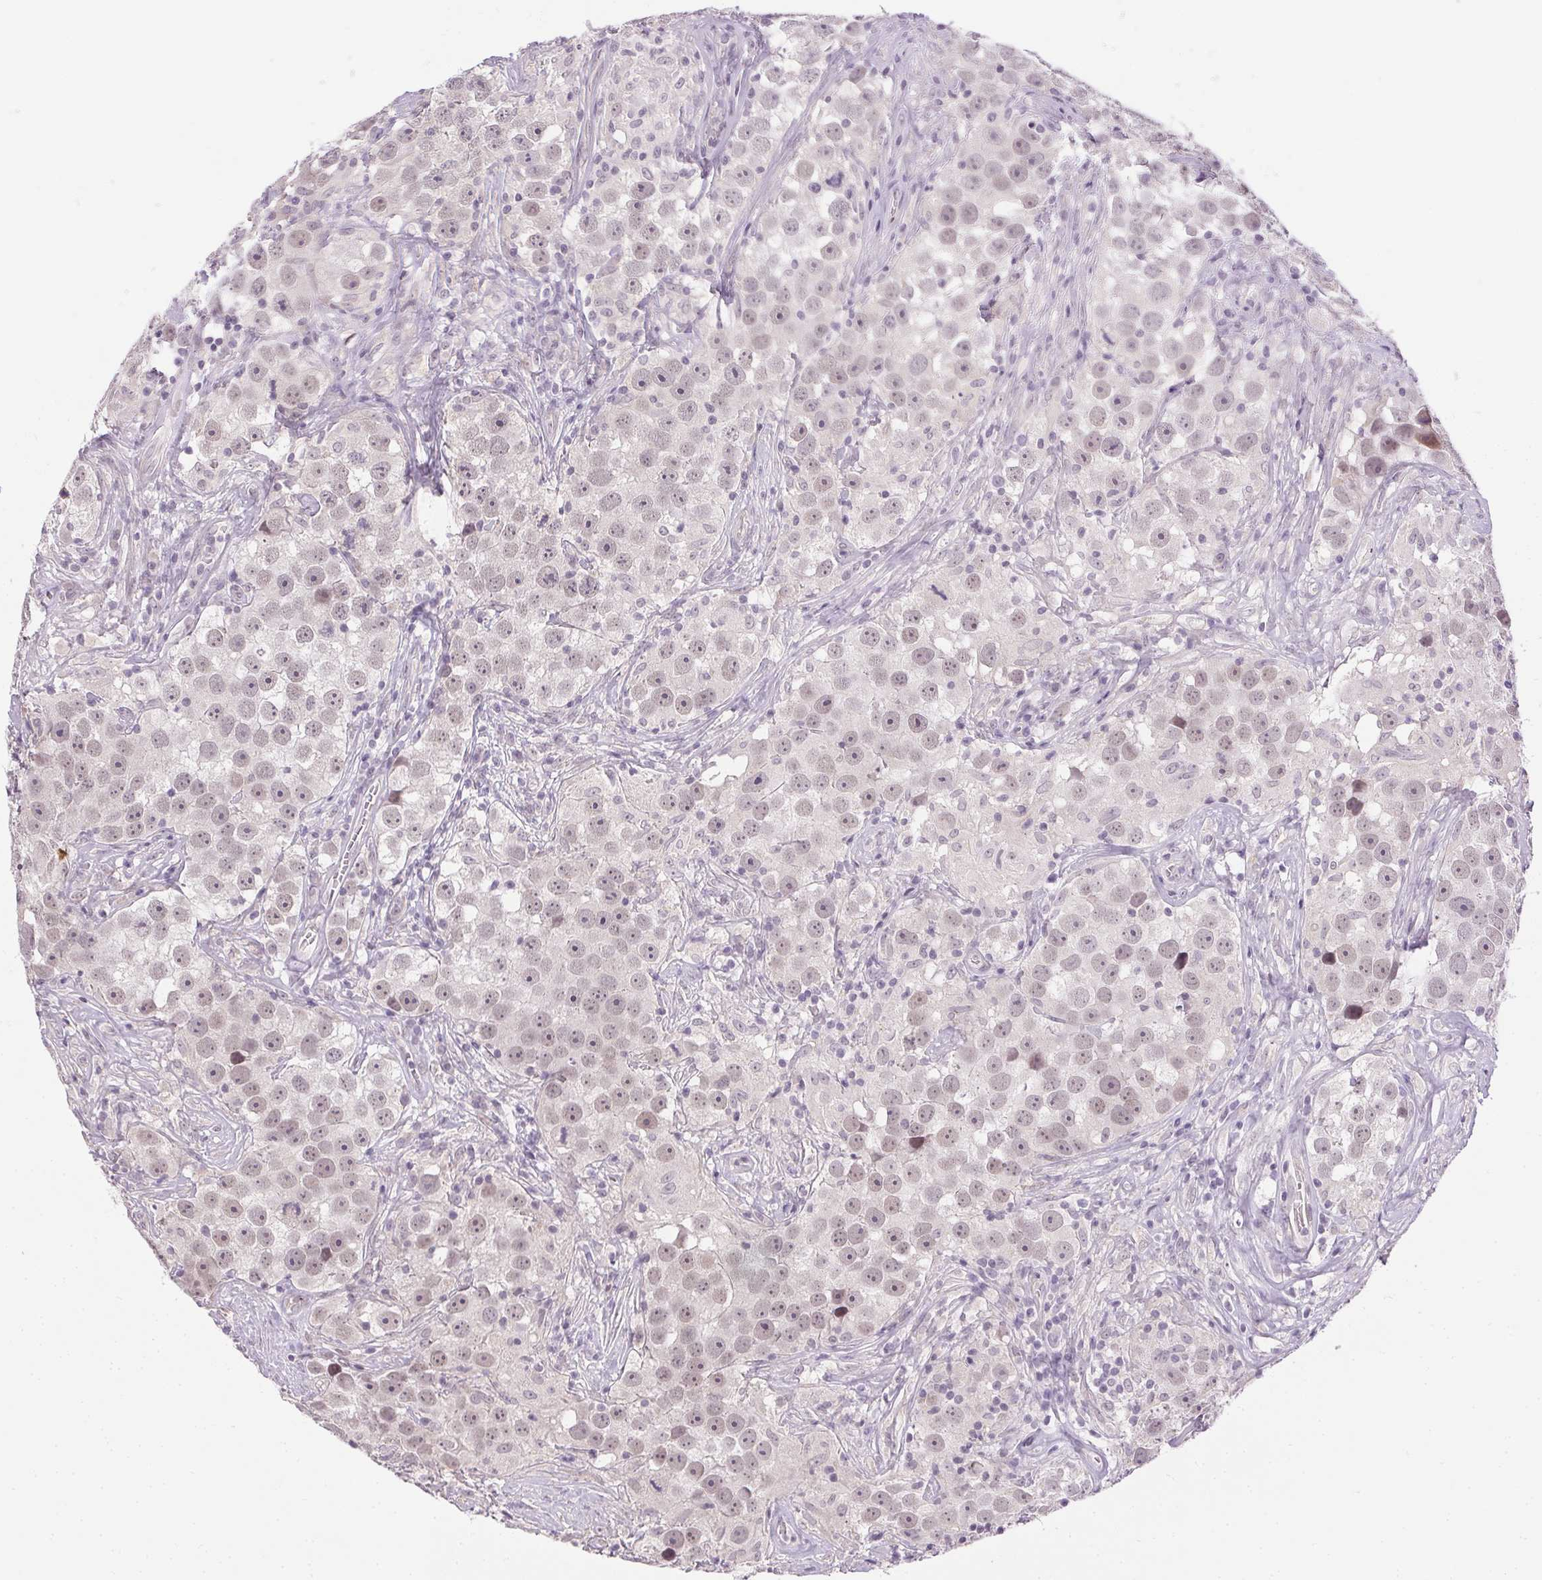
{"staining": {"intensity": "weak", "quantity": "25%-75%", "location": "nuclear"}, "tissue": "testis cancer", "cell_type": "Tumor cells", "image_type": "cancer", "snomed": [{"axis": "morphology", "description": "Seminoma, NOS"}, {"axis": "topography", "description": "Testis"}], "caption": "Weak nuclear staining is identified in approximately 25%-75% of tumor cells in seminoma (testis).", "gene": "FAM168A", "patient": {"sex": "male", "age": 49}}